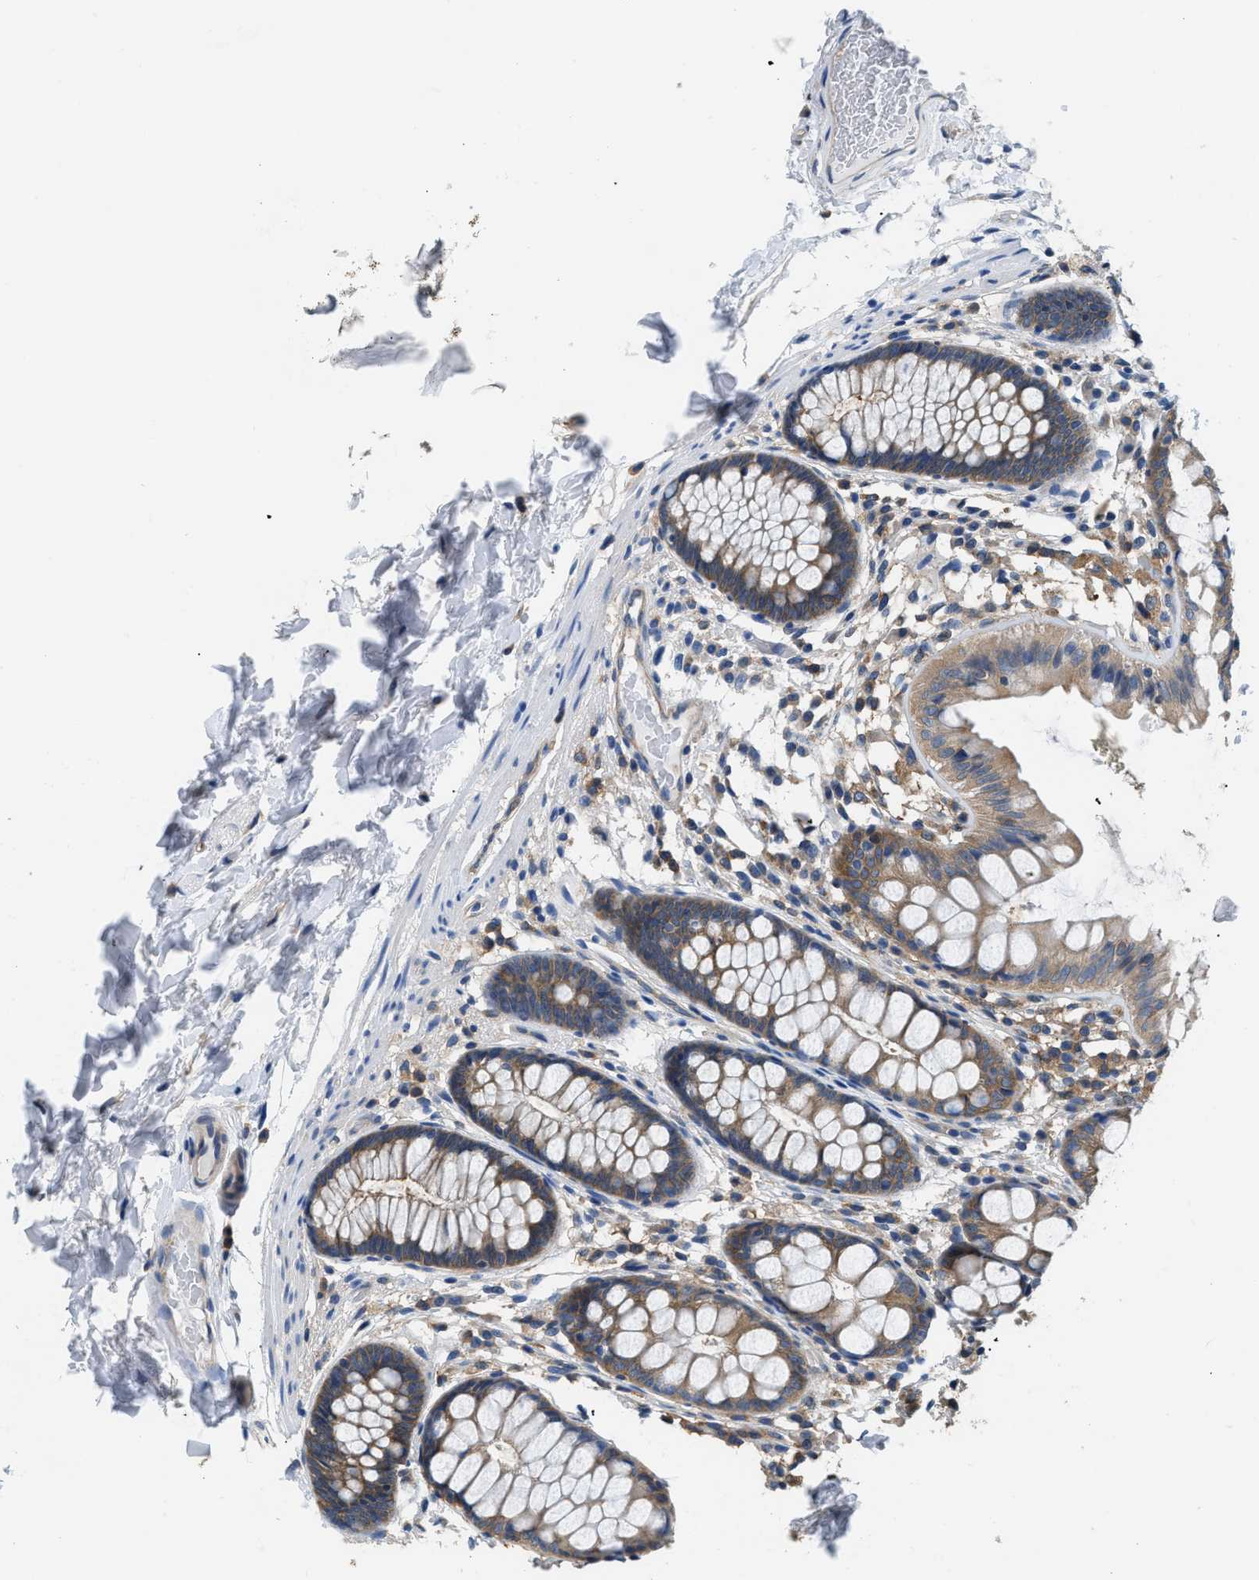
{"staining": {"intensity": "negative", "quantity": "none", "location": "none"}, "tissue": "colon", "cell_type": "Endothelial cells", "image_type": "normal", "snomed": [{"axis": "morphology", "description": "Normal tissue, NOS"}, {"axis": "topography", "description": "Colon"}], "caption": "IHC image of unremarkable human colon stained for a protein (brown), which exhibits no positivity in endothelial cells. (Stains: DAB immunohistochemistry with hematoxylin counter stain, Microscopy: brightfield microscopy at high magnification).", "gene": "PKM", "patient": {"sex": "female", "age": 56}}